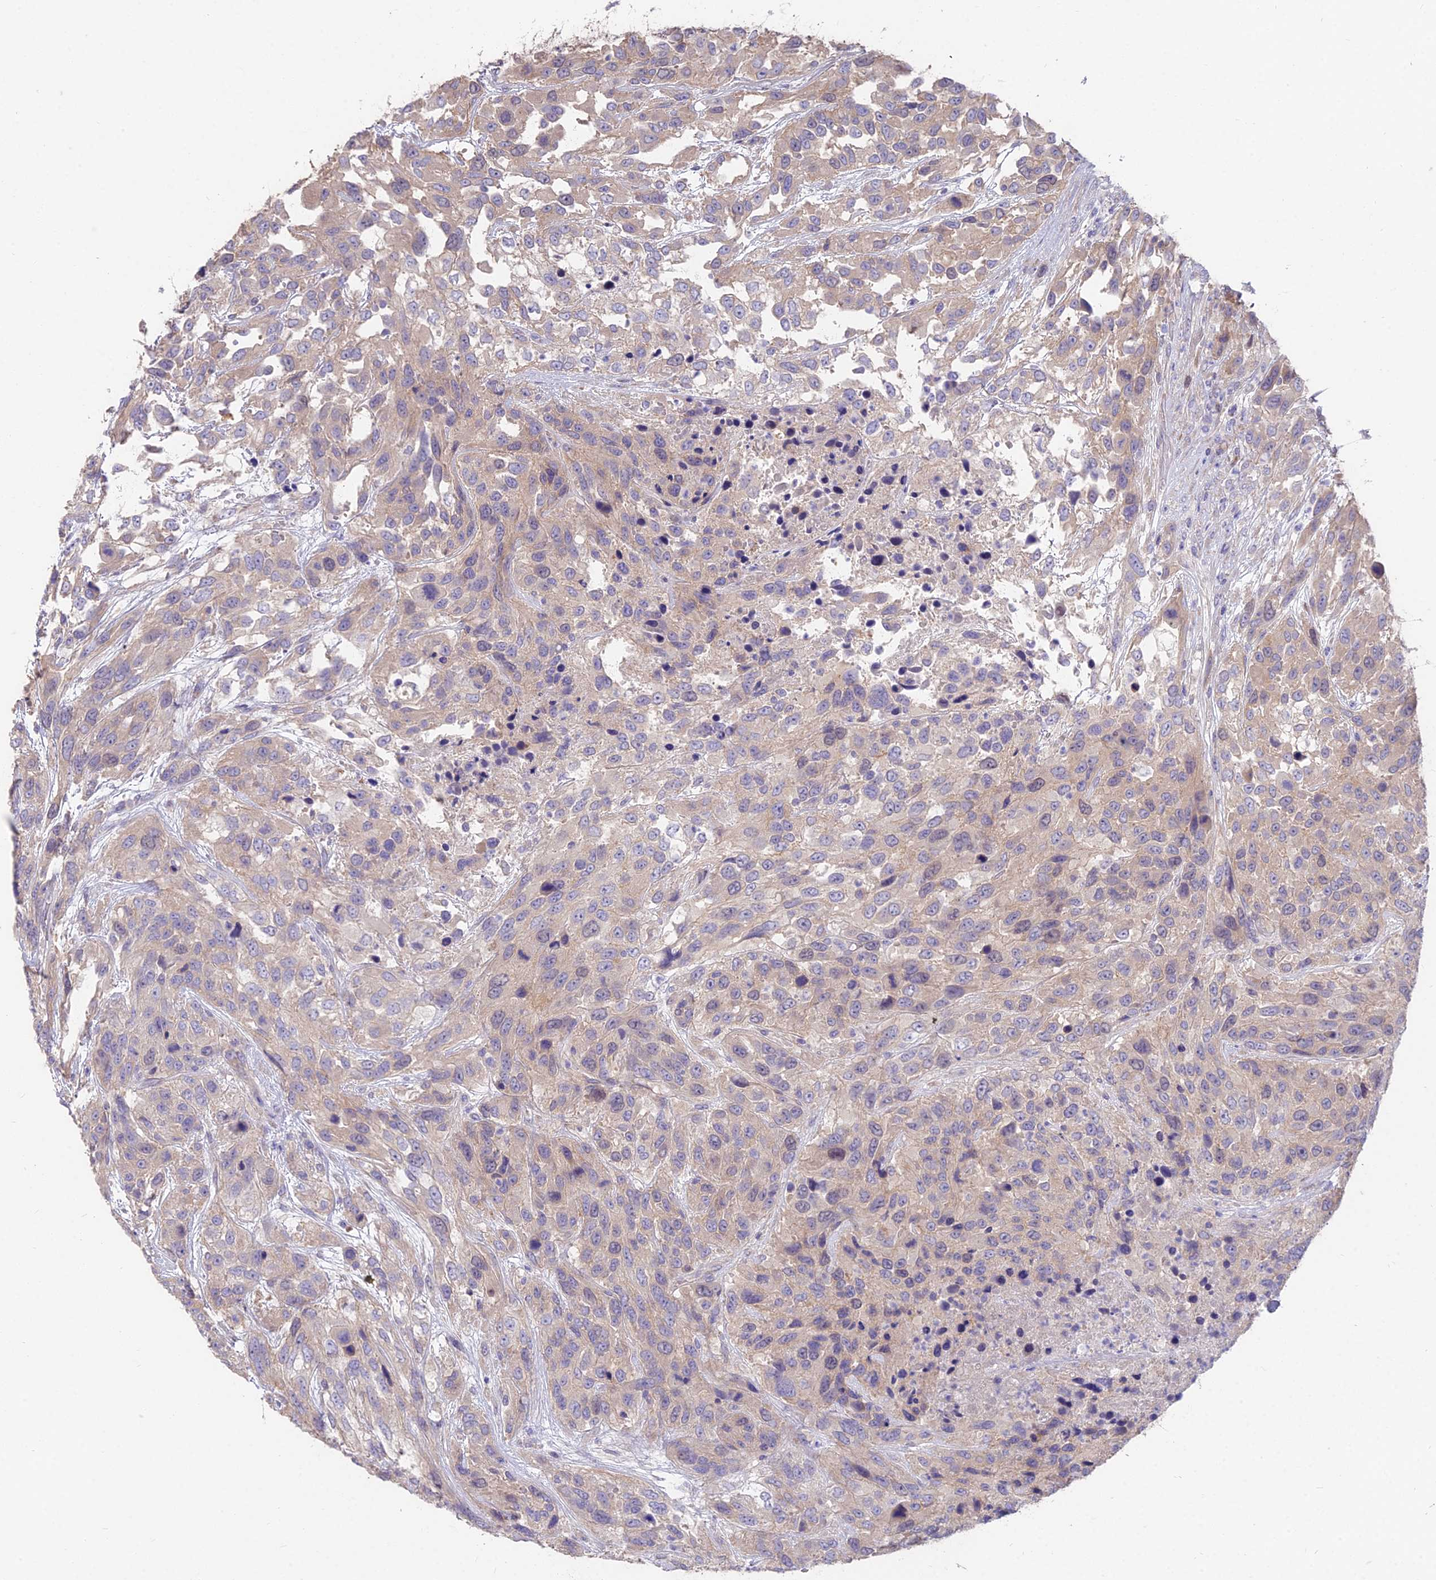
{"staining": {"intensity": "weak", "quantity": "<25%", "location": "cytoplasmic/membranous"}, "tissue": "urothelial cancer", "cell_type": "Tumor cells", "image_type": "cancer", "snomed": [{"axis": "morphology", "description": "Urothelial carcinoma, High grade"}, {"axis": "topography", "description": "Urinary bladder"}], "caption": "High magnification brightfield microscopy of urothelial cancer stained with DAB (3,3'-diaminobenzidine) (brown) and counterstained with hematoxylin (blue): tumor cells show no significant staining.", "gene": "FAM168B", "patient": {"sex": "female", "age": 70}}